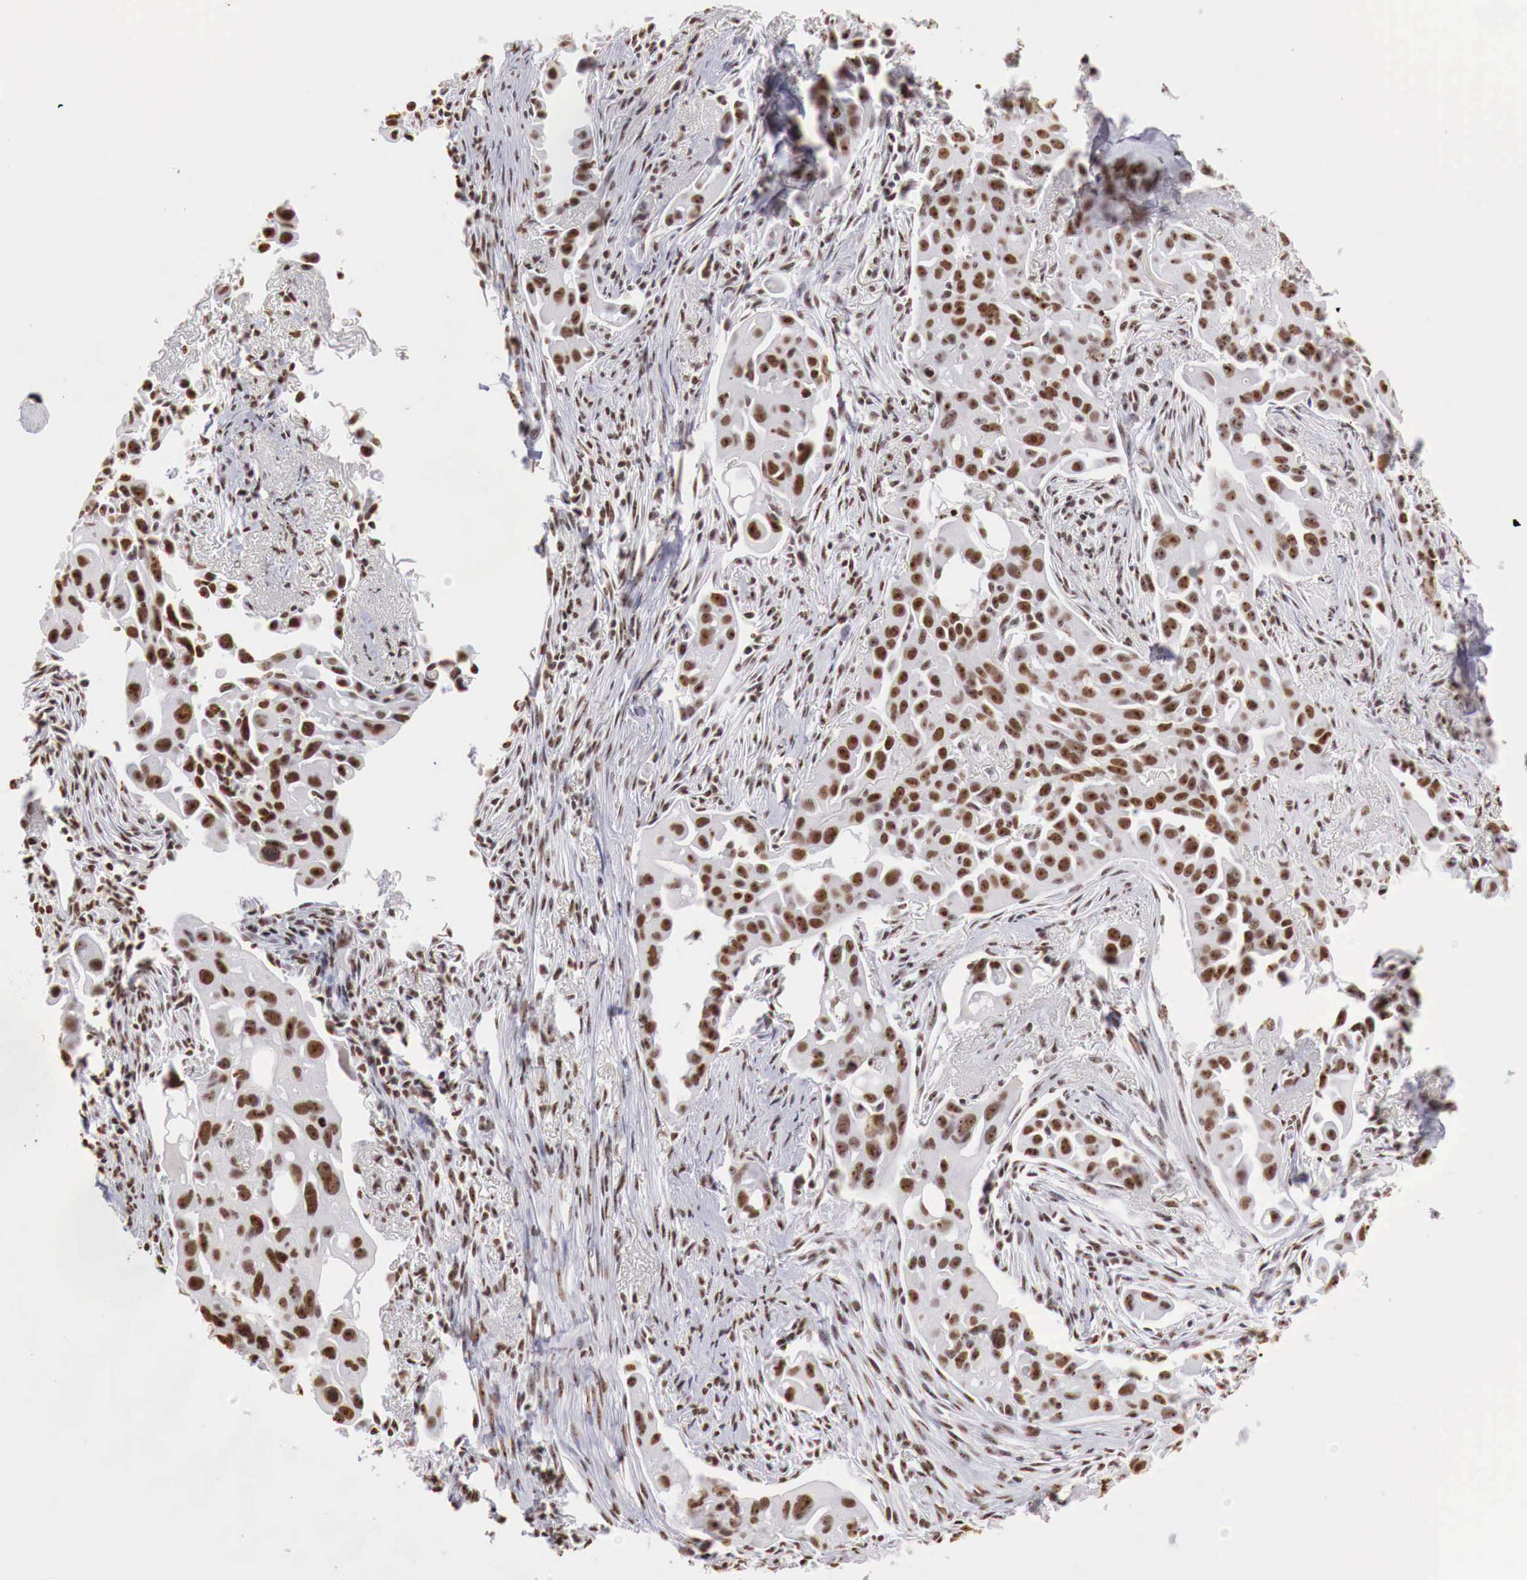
{"staining": {"intensity": "strong", "quantity": ">75%", "location": "nuclear"}, "tissue": "lung cancer", "cell_type": "Tumor cells", "image_type": "cancer", "snomed": [{"axis": "morphology", "description": "Adenocarcinoma, NOS"}, {"axis": "topography", "description": "Lung"}], "caption": "Protein expression analysis of human lung cancer reveals strong nuclear positivity in approximately >75% of tumor cells.", "gene": "DKC1", "patient": {"sex": "male", "age": 68}}